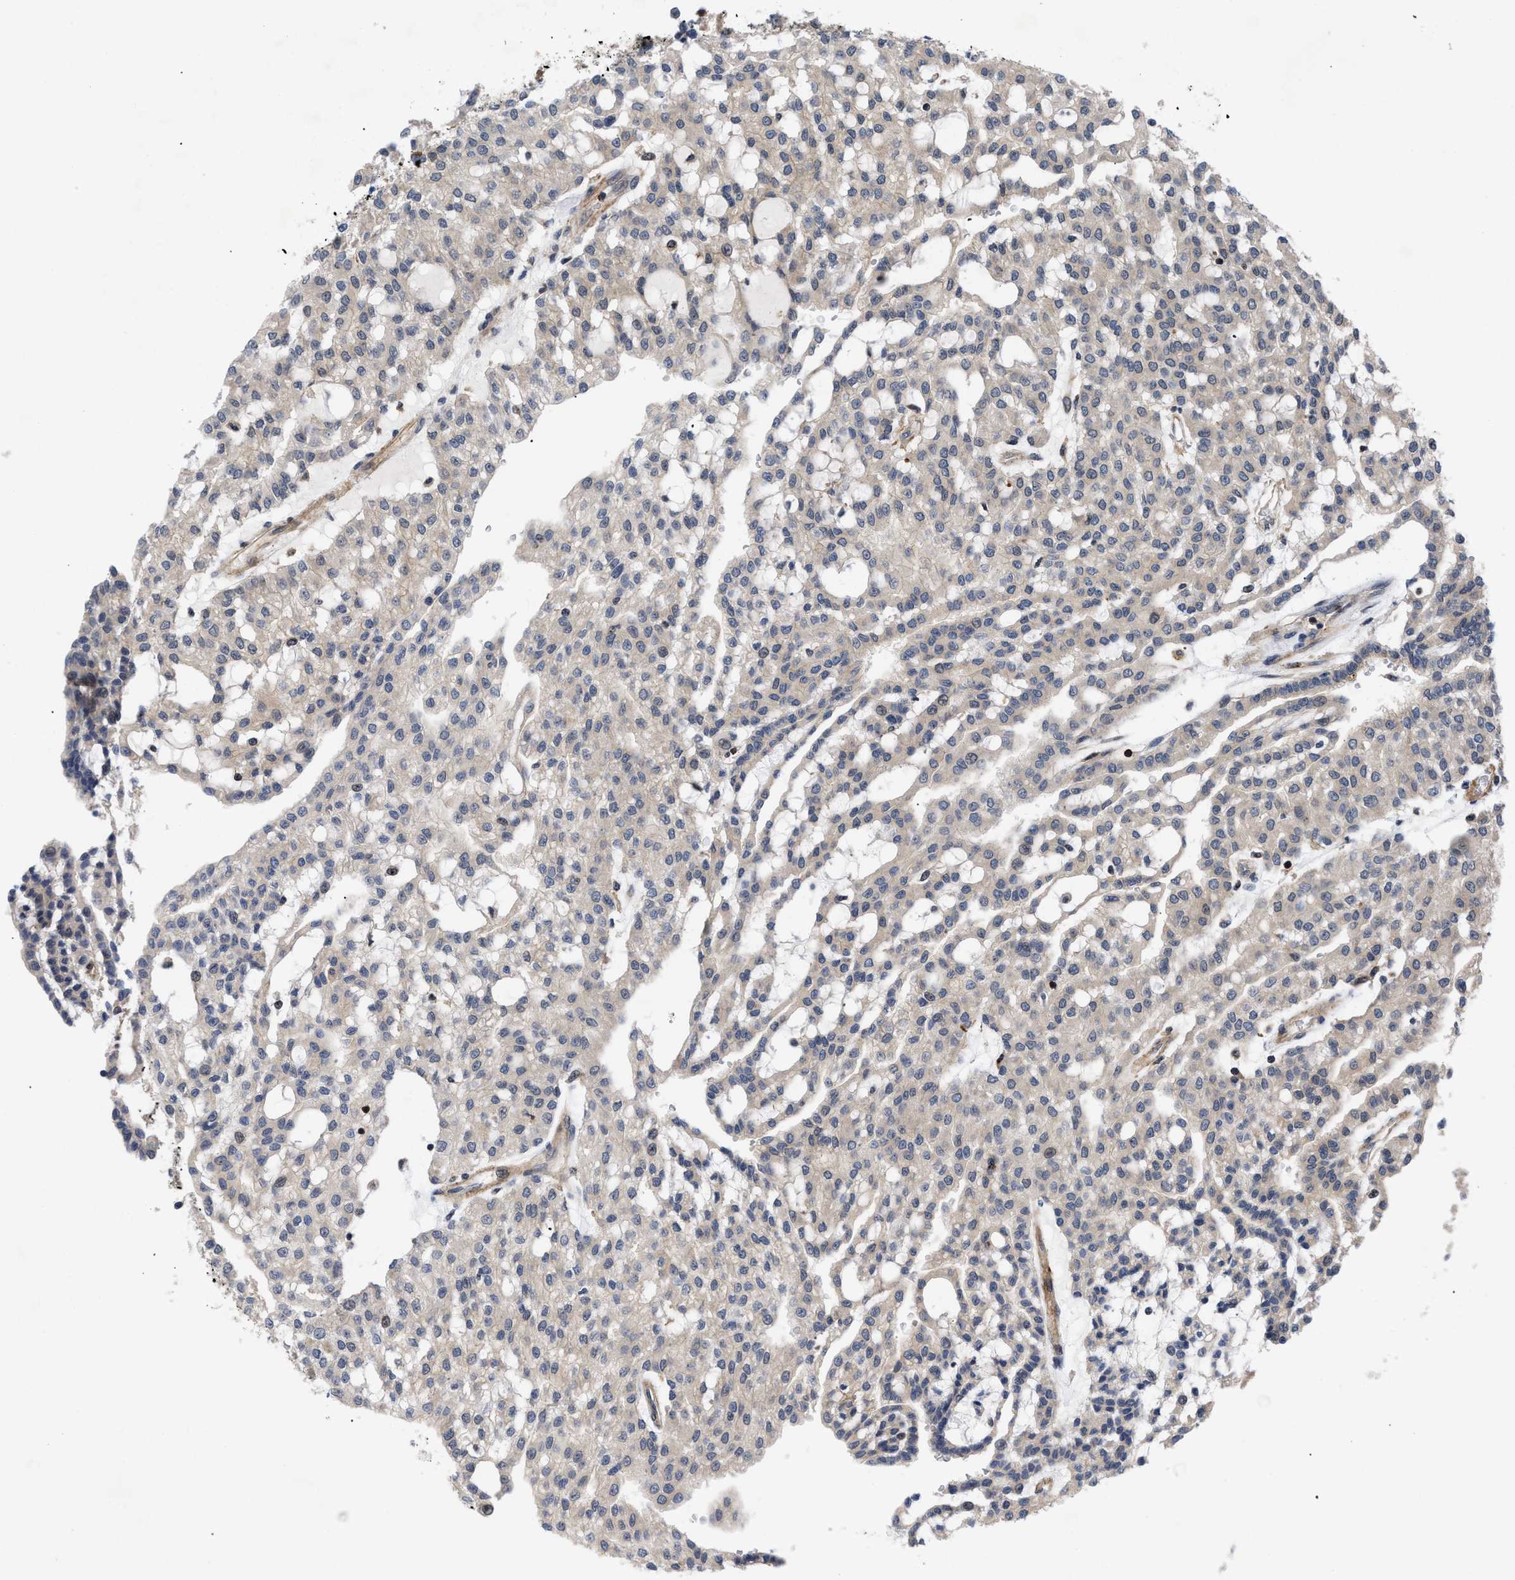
{"staining": {"intensity": "weak", "quantity": ">75%", "location": "cytoplasmic/membranous"}, "tissue": "renal cancer", "cell_type": "Tumor cells", "image_type": "cancer", "snomed": [{"axis": "morphology", "description": "Adenocarcinoma, NOS"}, {"axis": "topography", "description": "Kidney"}], "caption": "The photomicrograph reveals a brown stain indicating the presence of a protein in the cytoplasmic/membranous of tumor cells in adenocarcinoma (renal).", "gene": "SPAST", "patient": {"sex": "male", "age": 63}}